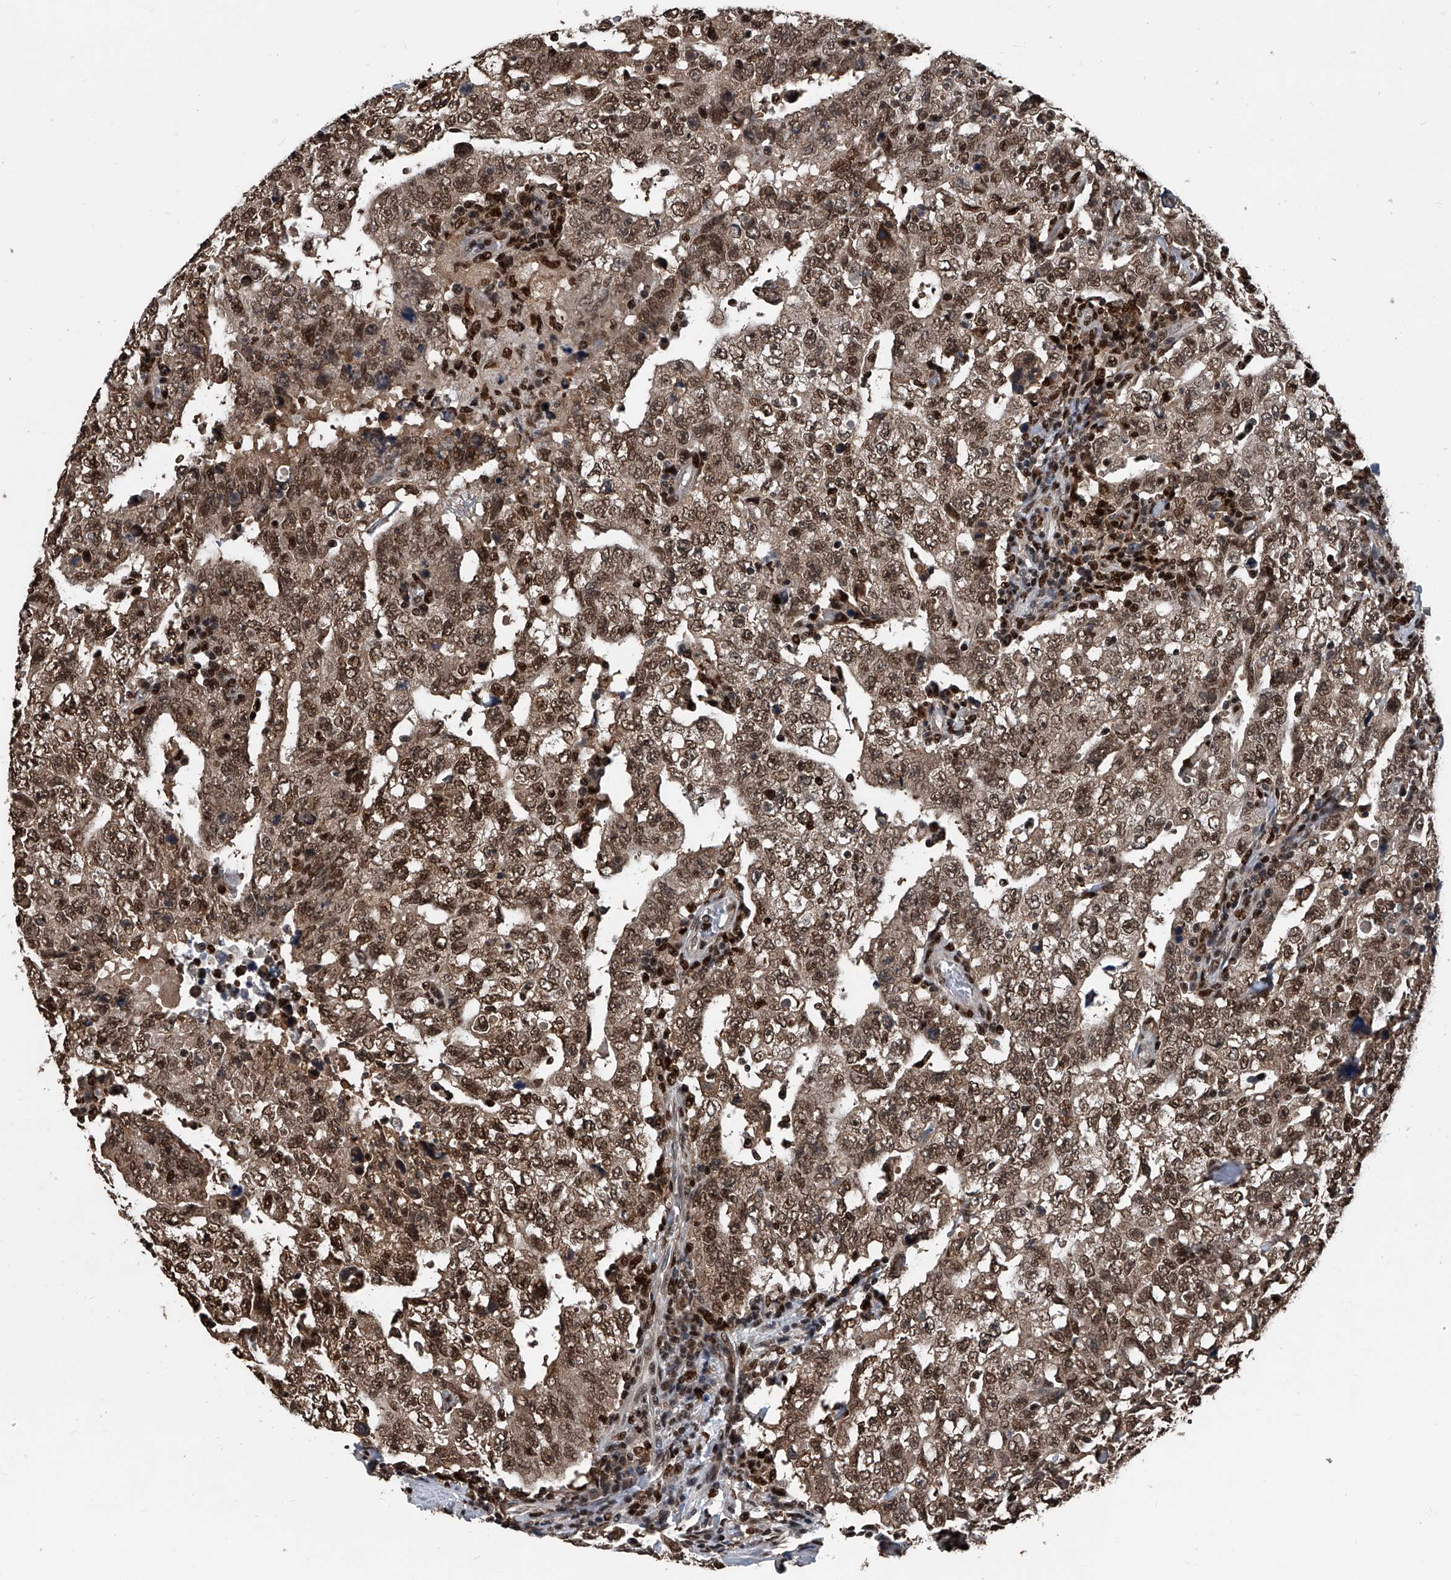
{"staining": {"intensity": "moderate", "quantity": ">75%", "location": "cytoplasmic/membranous,nuclear"}, "tissue": "testis cancer", "cell_type": "Tumor cells", "image_type": "cancer", "snomed": [{"axis": "morphology", "description": "Carcinoma, Embryonal, NOS"}, {"axis": "topography", "description": "Testis"}], "caption": "Immunohistochemical staining of human testis cancer displays moderate cytoplasmic/membranous and nuclear protein staining in about >75% of tumor cells.", "gene": "FKBP5", "patient": {"sex": "male", "age": 26}}